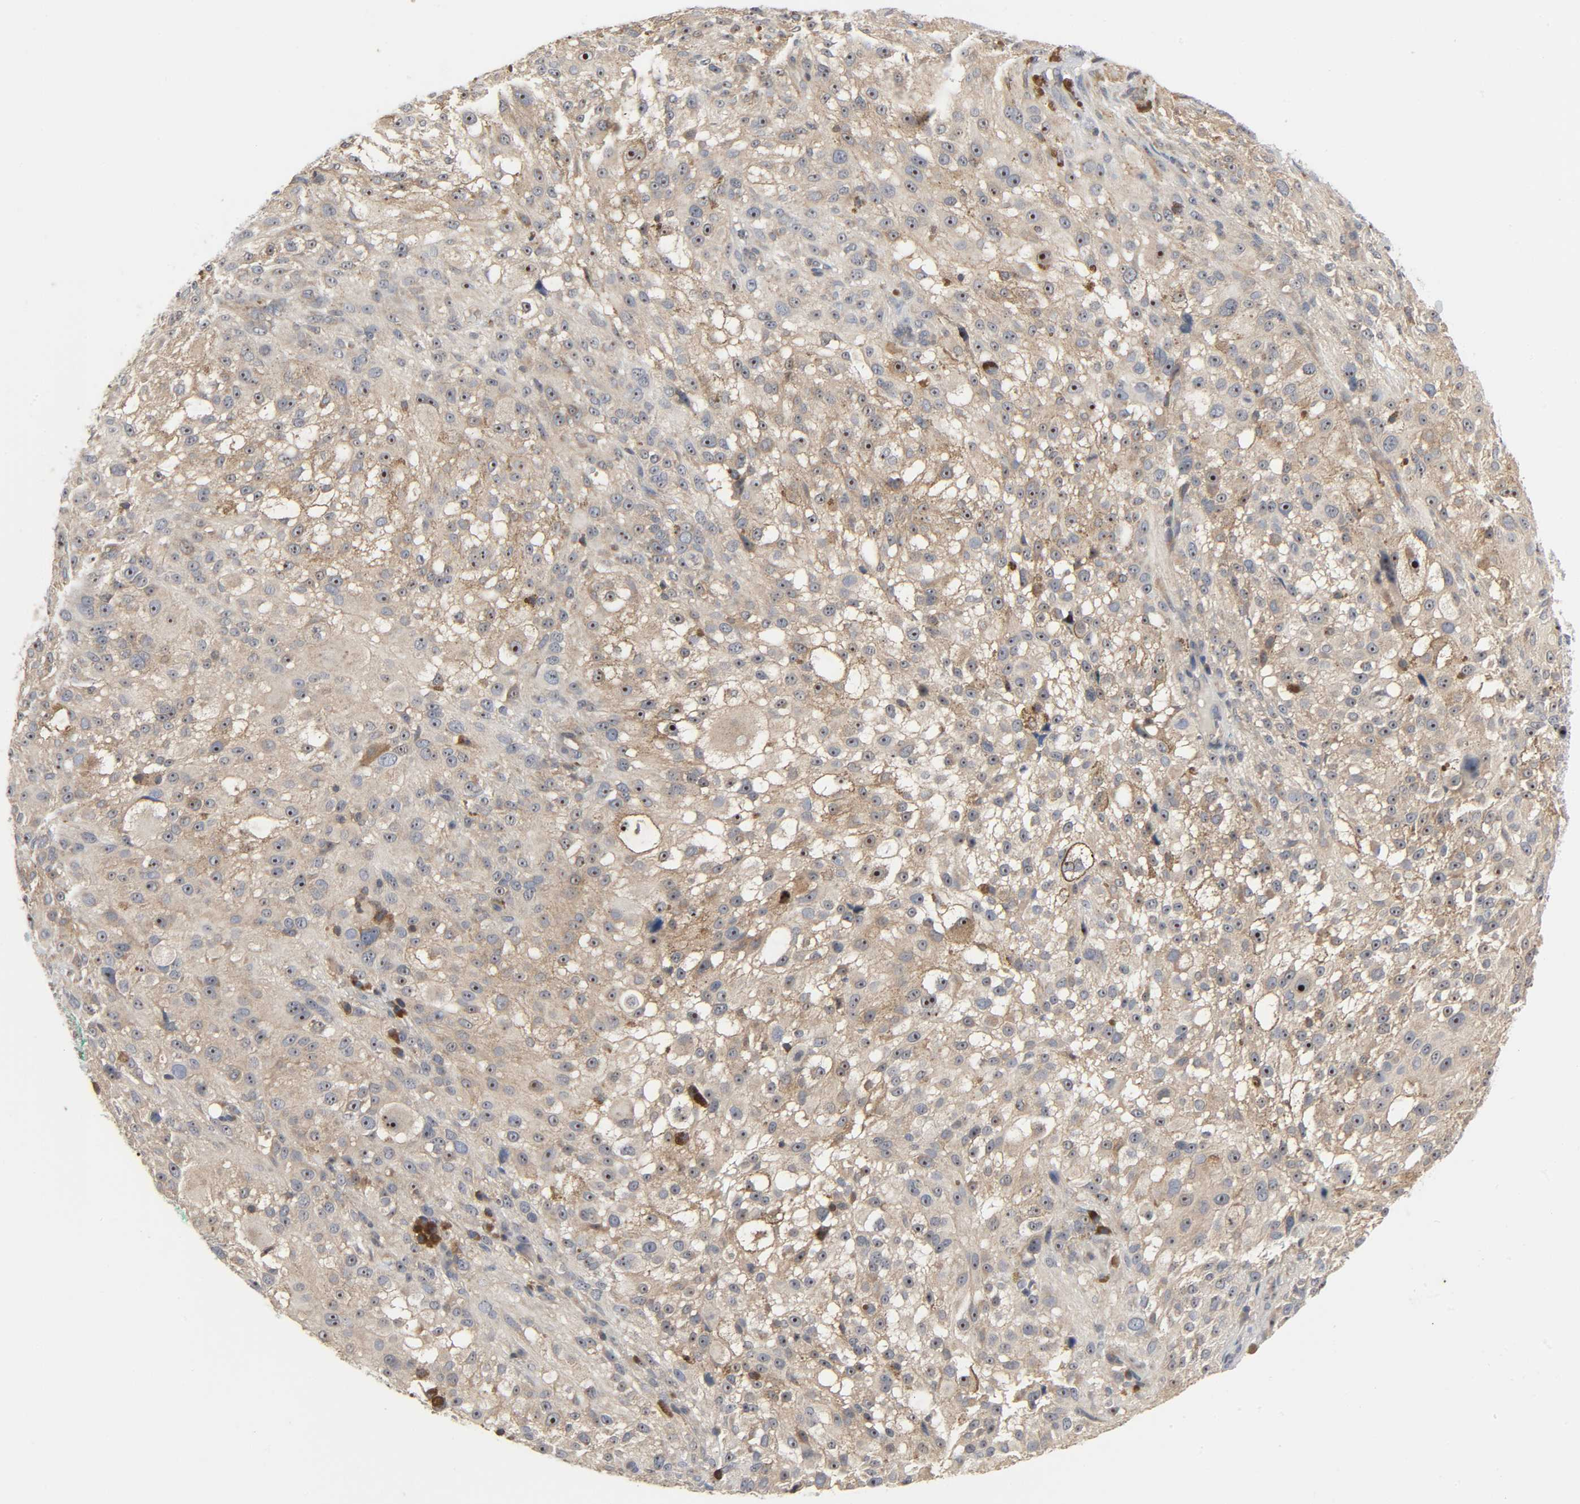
{"staining": {"intensity": "strong", "quantity": ">75%", "location": "cytoplasmic/membranous,nuclear"}, "tissue": "melanoma", "cell_type": "Tumor cells", "image_type": "cancer", "snomed": [{"axis": "morphology", "description": "Necrosis, NOS"}, {"axis": "morphology", "description": "Malignant melanoma, NOS"}, {"axis": "topography", "description": "Skin"}], "caption": "High-magnification brightfield microscopy of melanoma stained with DAB (3,3'-diaminobenzidine) (brown) and counterstained with hematoxylin (blue). tumor cells exhibit strong cytoplasmic/membranous and nuclear positivity is appreciated in about>75% of cells. The protein is shown in brown color, while the nuclei are stained blue.", "gene": "PLEKHA2", "patient": {"sex": "female", "age": 87}}